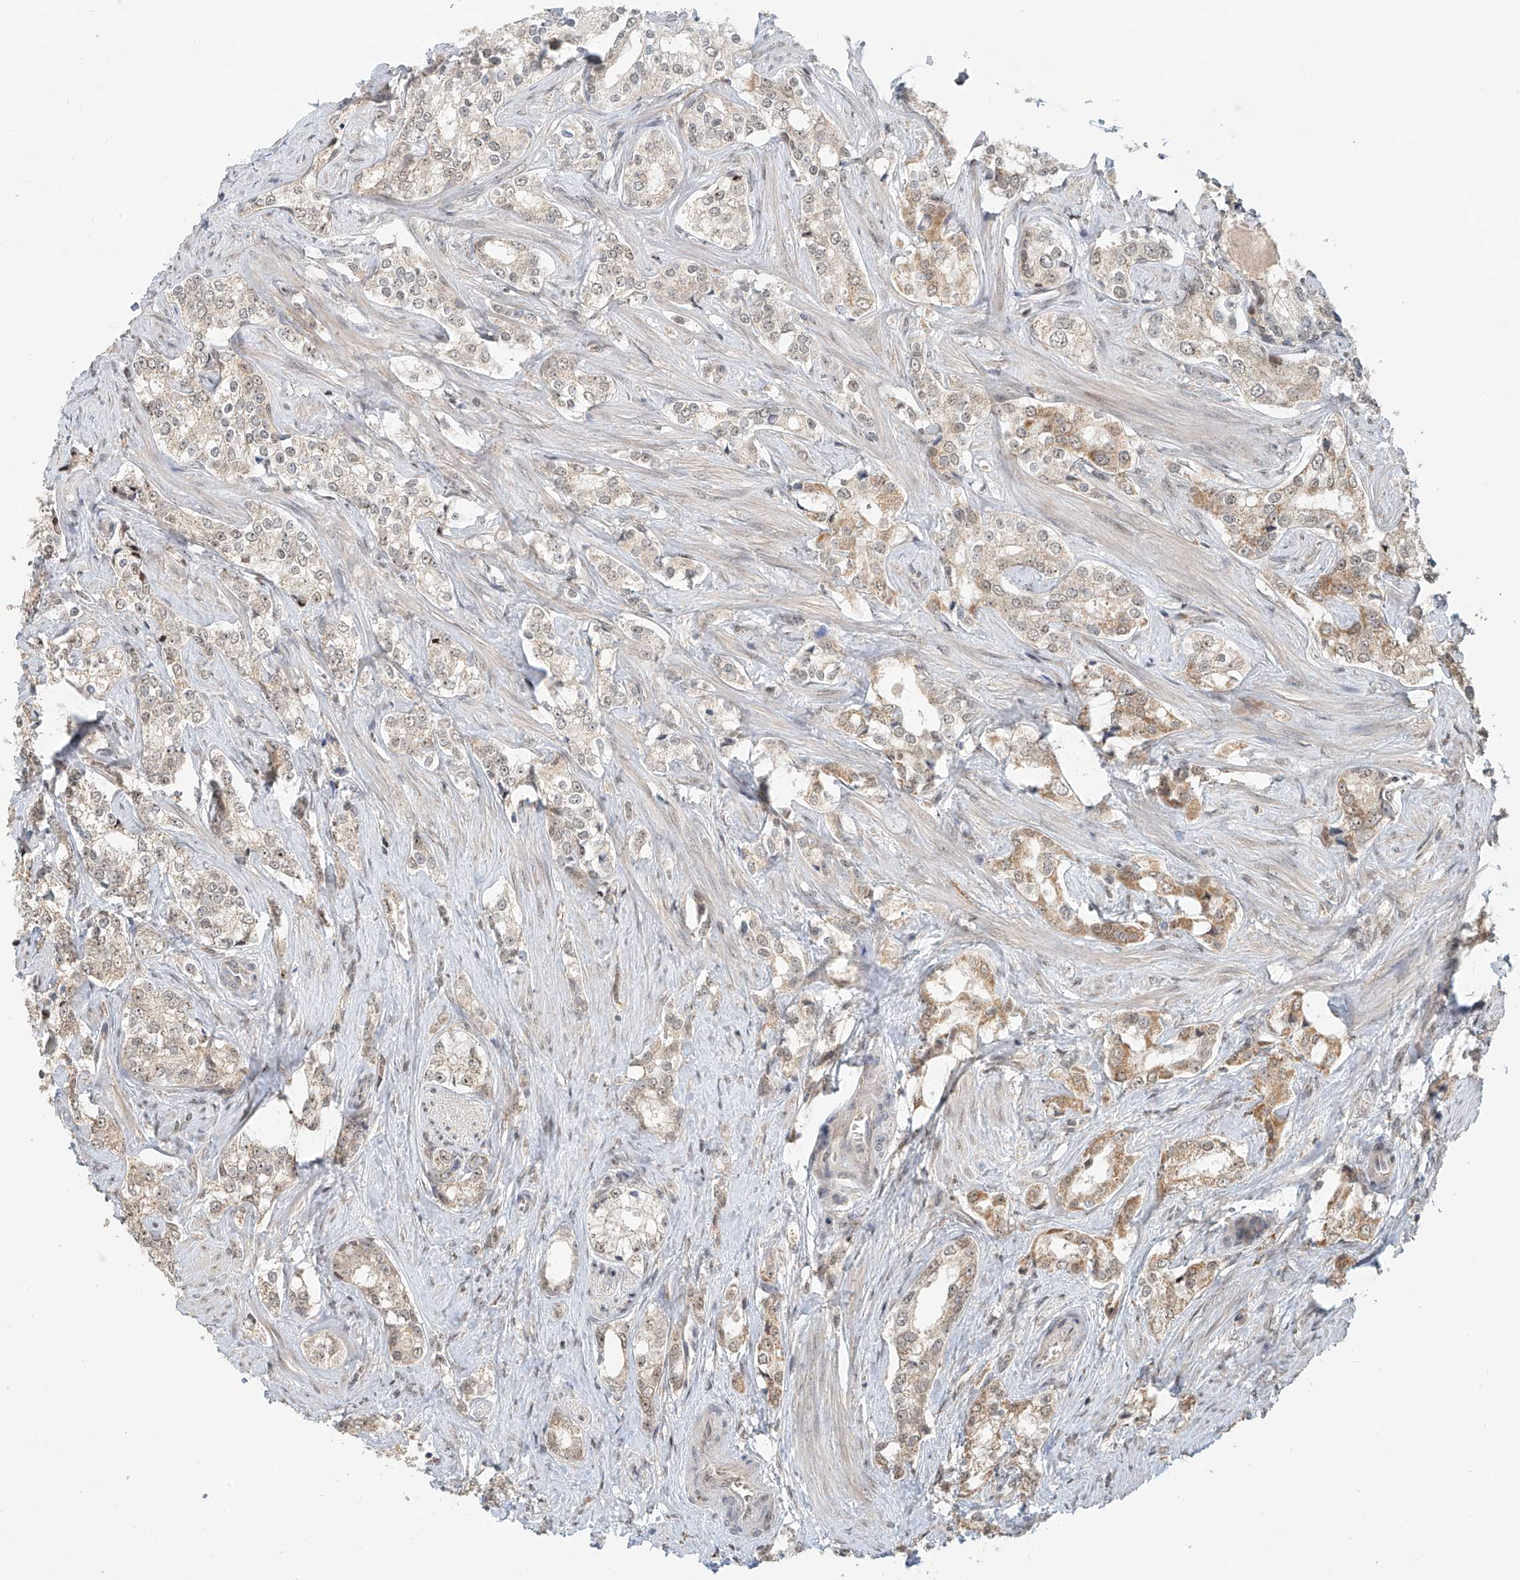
{"staining": {"intensity": "weak", "quantity": "<25%", "location": "cytoplasmic/membranous"}, "tissue": "prostate cancer", "cell_type": "Tumor cells", "image_type": "cancer", "snomed": [{"axis": "morphology", "description": "Adenocarcinoma, High grade"}, {"axis": "topography", "description": "Prostate"}], "caption": "IHC of human prostate cancer exhibits no positivity in tumor cells.", "gene": "SYTL3", "patient": {"sex": "male", "age": 66}}